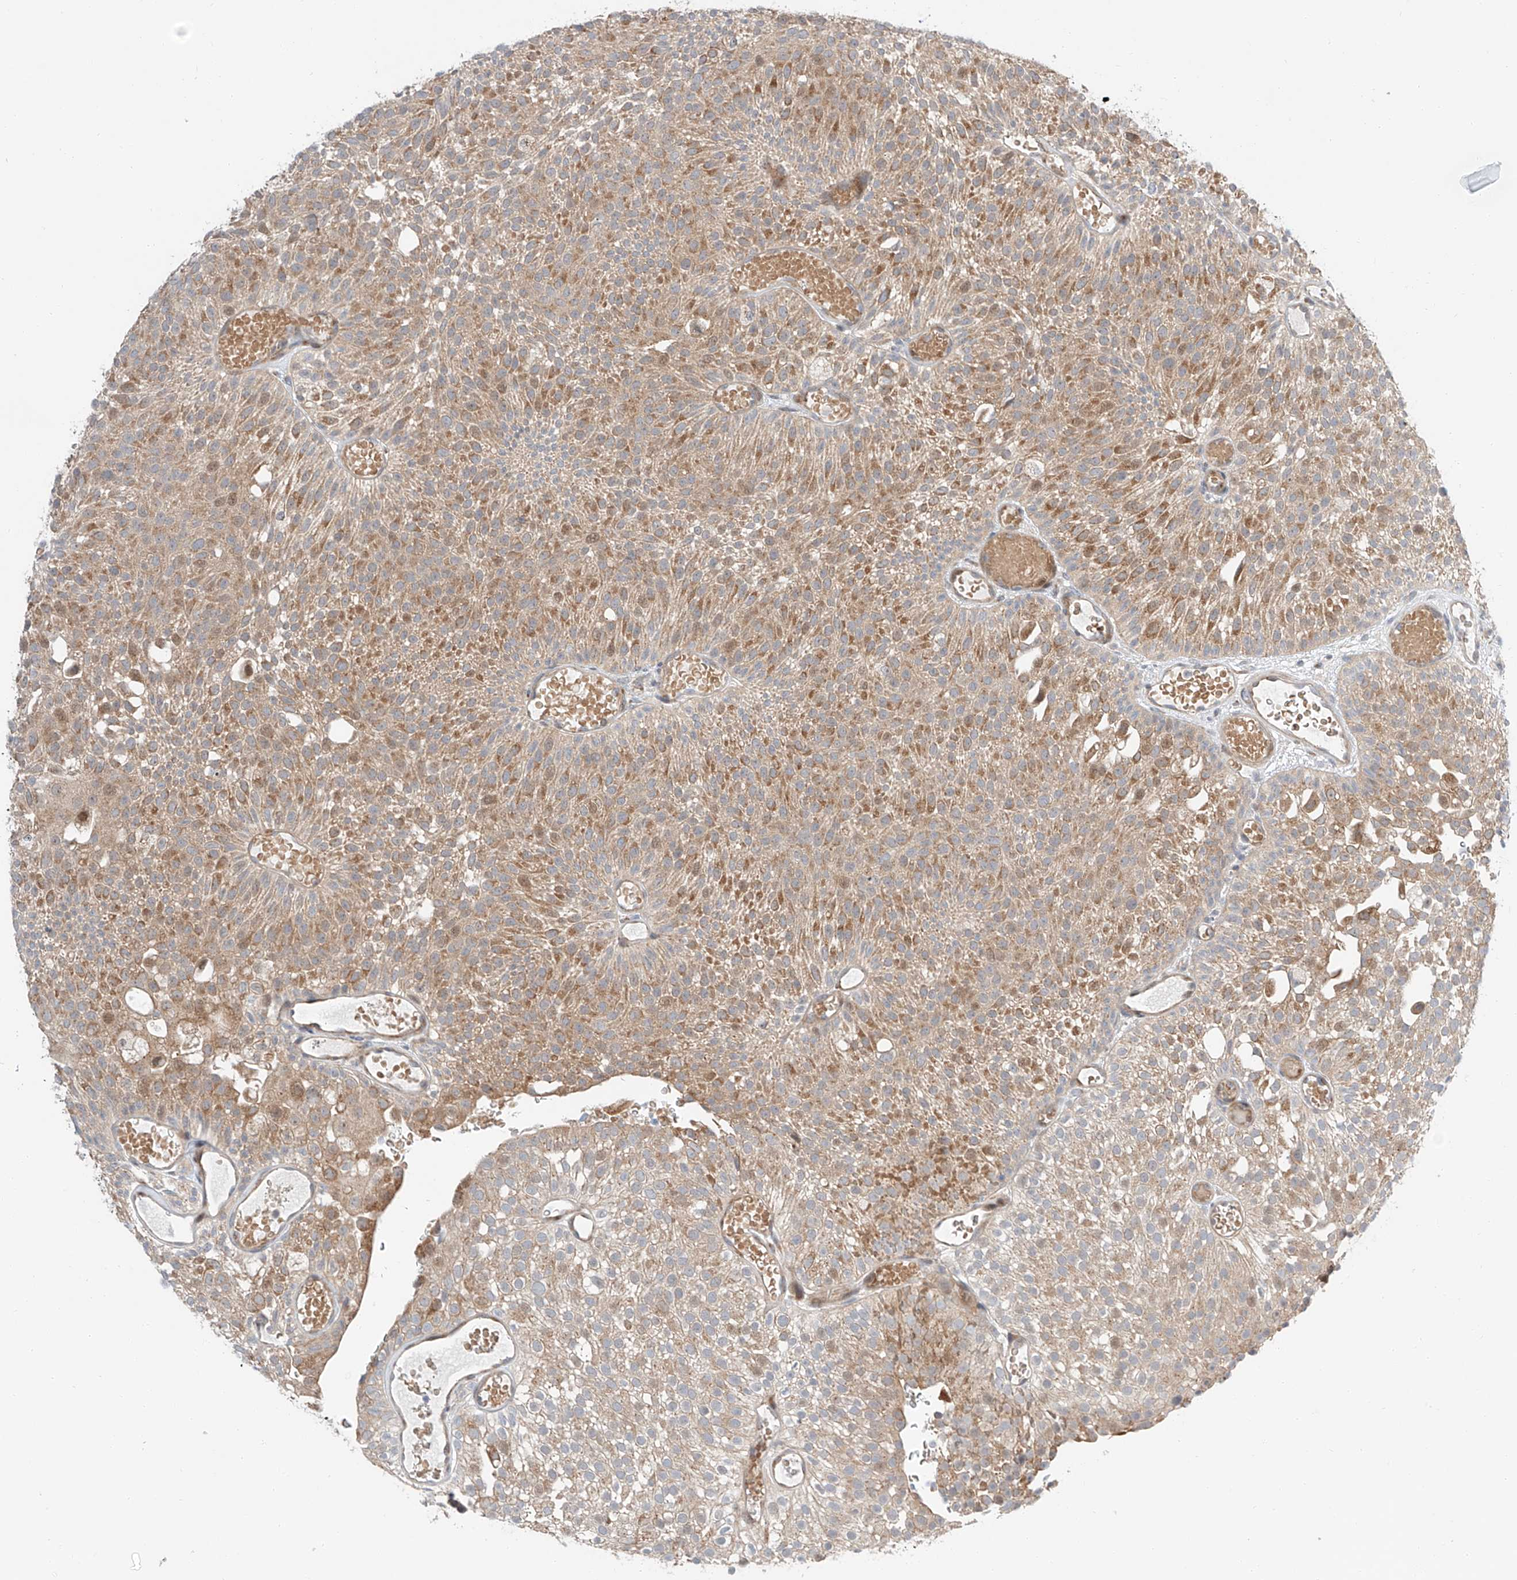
{"staining": {"intensity": "moderate", "quantity": ">75%", "location": "cytoplasmic/membranous"}, "tissue": "urothelial cancer", "cell_type": "Tumor cells", "image_type": "cancer", "snomed": [{"axis": "morphology", "description": "Urothelial carcinoma, Low grade"}, {"axis": "topography", "description": "Urinary bladder"}], "caption": "A brown stain shows moderate cytoplasmic/membranous positivity of a protein in human urothelial cancer tumor cells.", "gene": "CLDND1", "patient": {"sex": "male", "age": 78}}